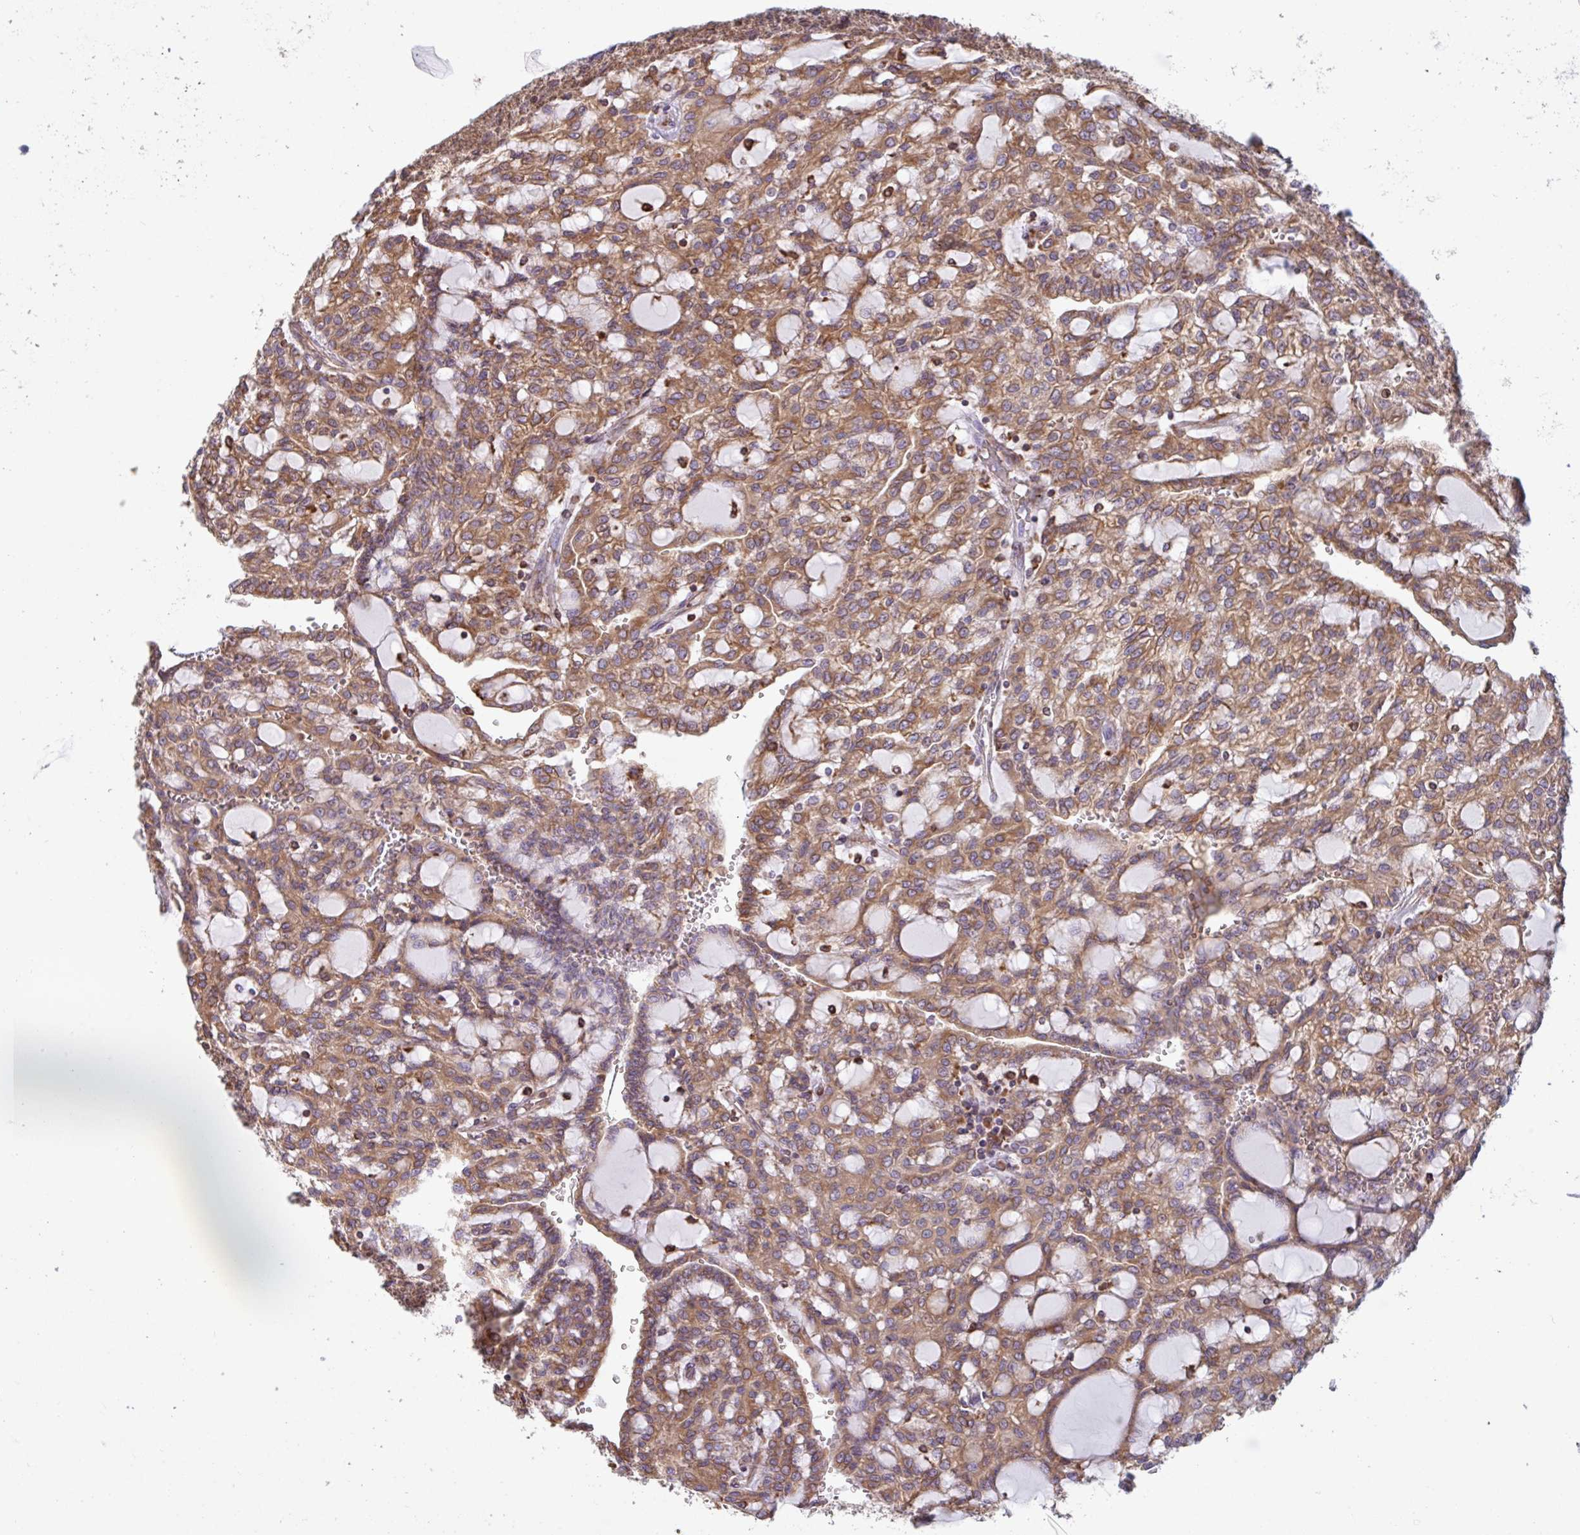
{"staining": {"intensity": "moderate", "quantity": ">75%", "location": "cytoplasmic/membranous"}, "tissue": "renal cancer", "cell_type": "Tumor cells", "image_type": "cancer", "snomed": [{"axis": "morphology", "description": "Adenocarcinoma, NOS"}, {"axis": "topography", "description": "Kidney"}], "caption": "The micrograph displays immunohistochemical staining of renal cancer (adenocarcinoma). There is moderate cytoplasmic/membranous staining is appreciated in approximately >75% of tumor cells. Immunohistochemistry stains the protein in brown and the nuclei are stained blue.", "gene": "DOK4", "patient": {"sex": "male", "age": 63}}